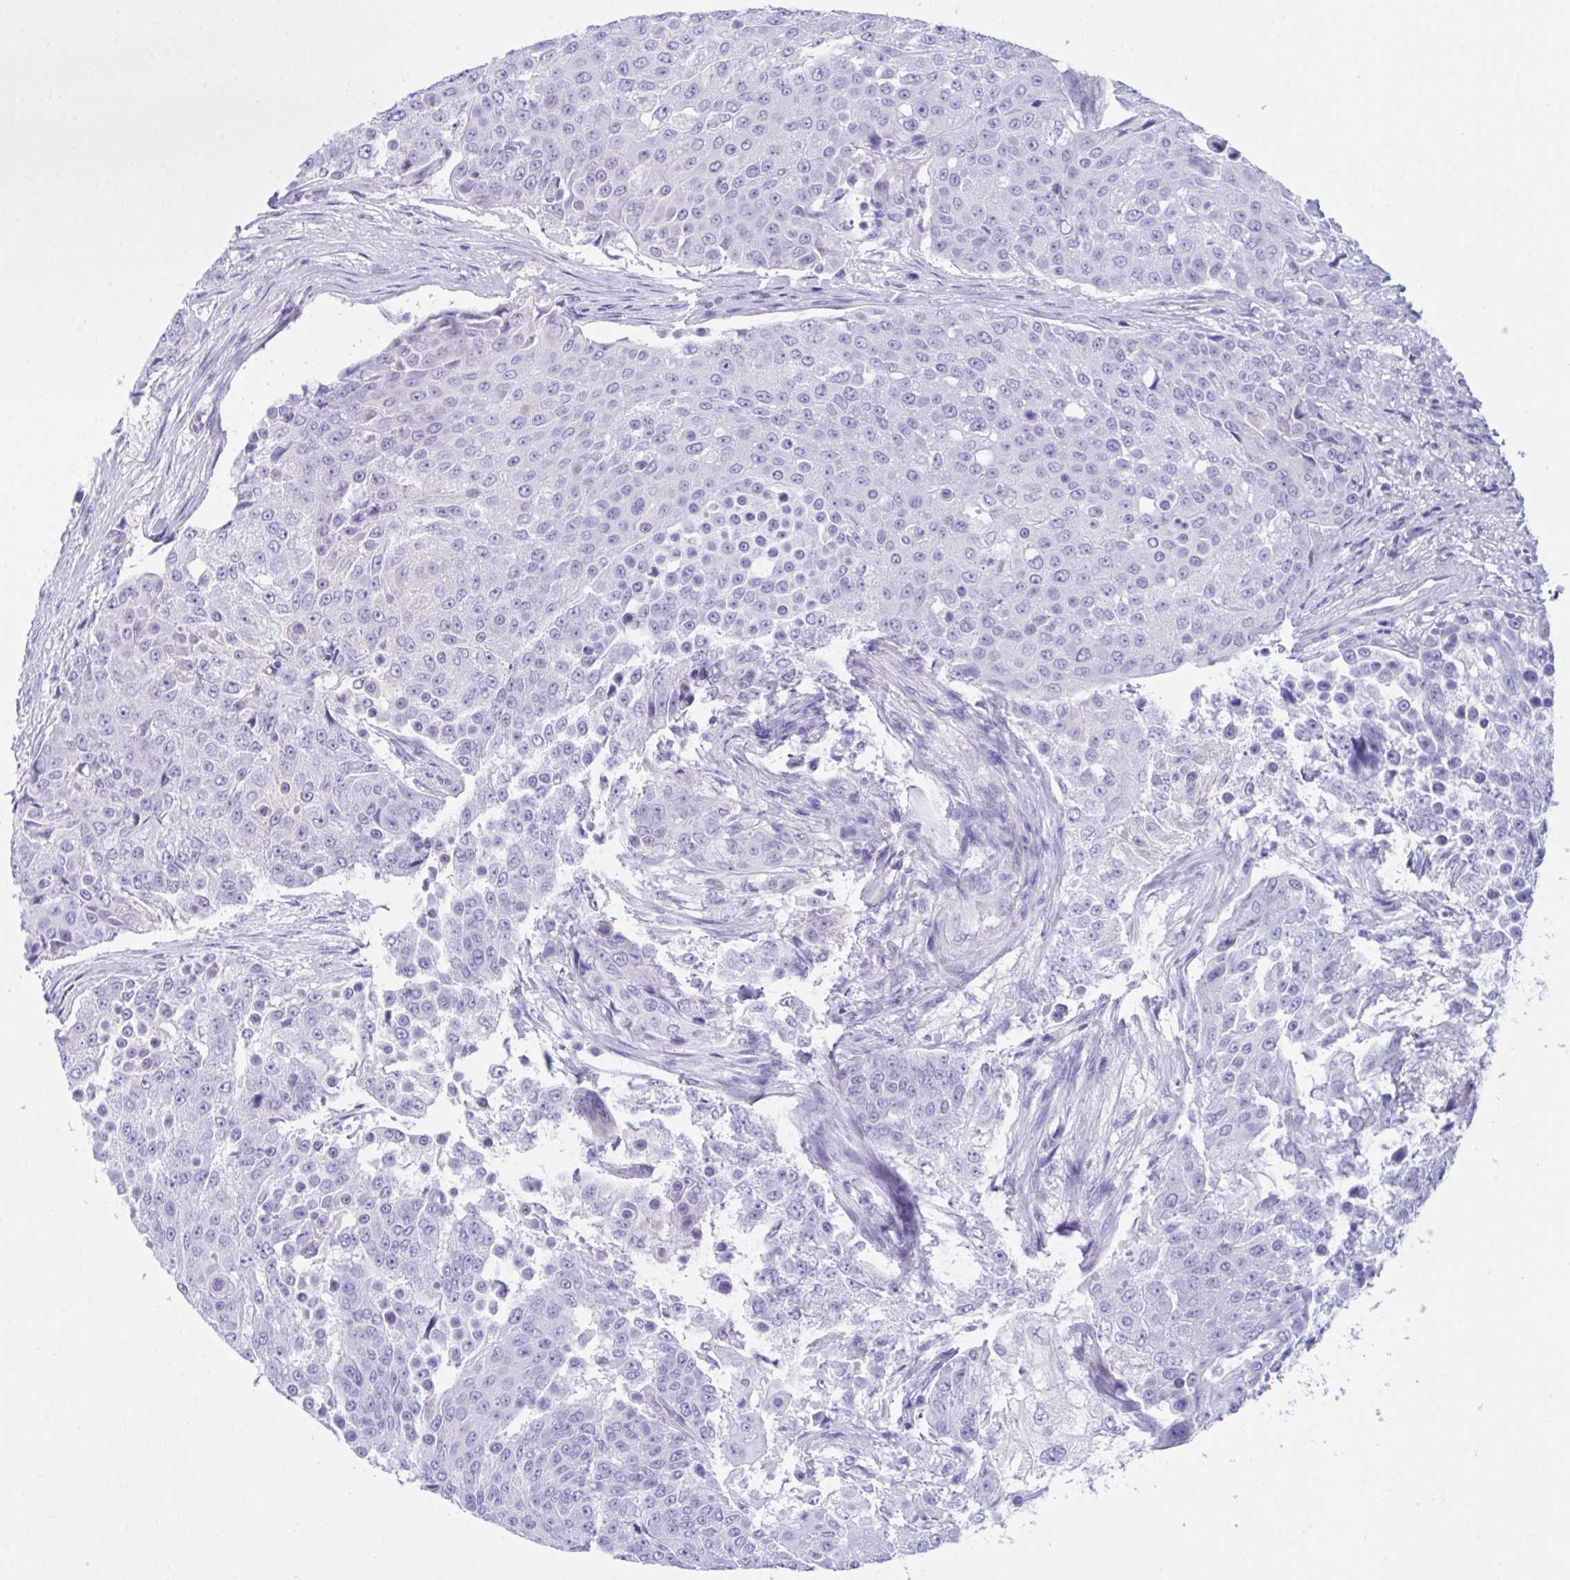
{"staining": {"intensity": "negative", "quantity": "none", "location": "none"}, "tissue": "urothelial cancer", "cell_type": "Tumor cells", "image_type": "cancer", "snomed": [{"axis": "morphology", "description": "Urothelial carcinoma, High grade"}, {"axis": "topography", "description": "Urinary bladder"}], "caption": "Tumor cells are negative for brown protein staining in urothelial cancer.", "gene": "PGM2L1", "patient": {"sex": "female", "age": 63}}